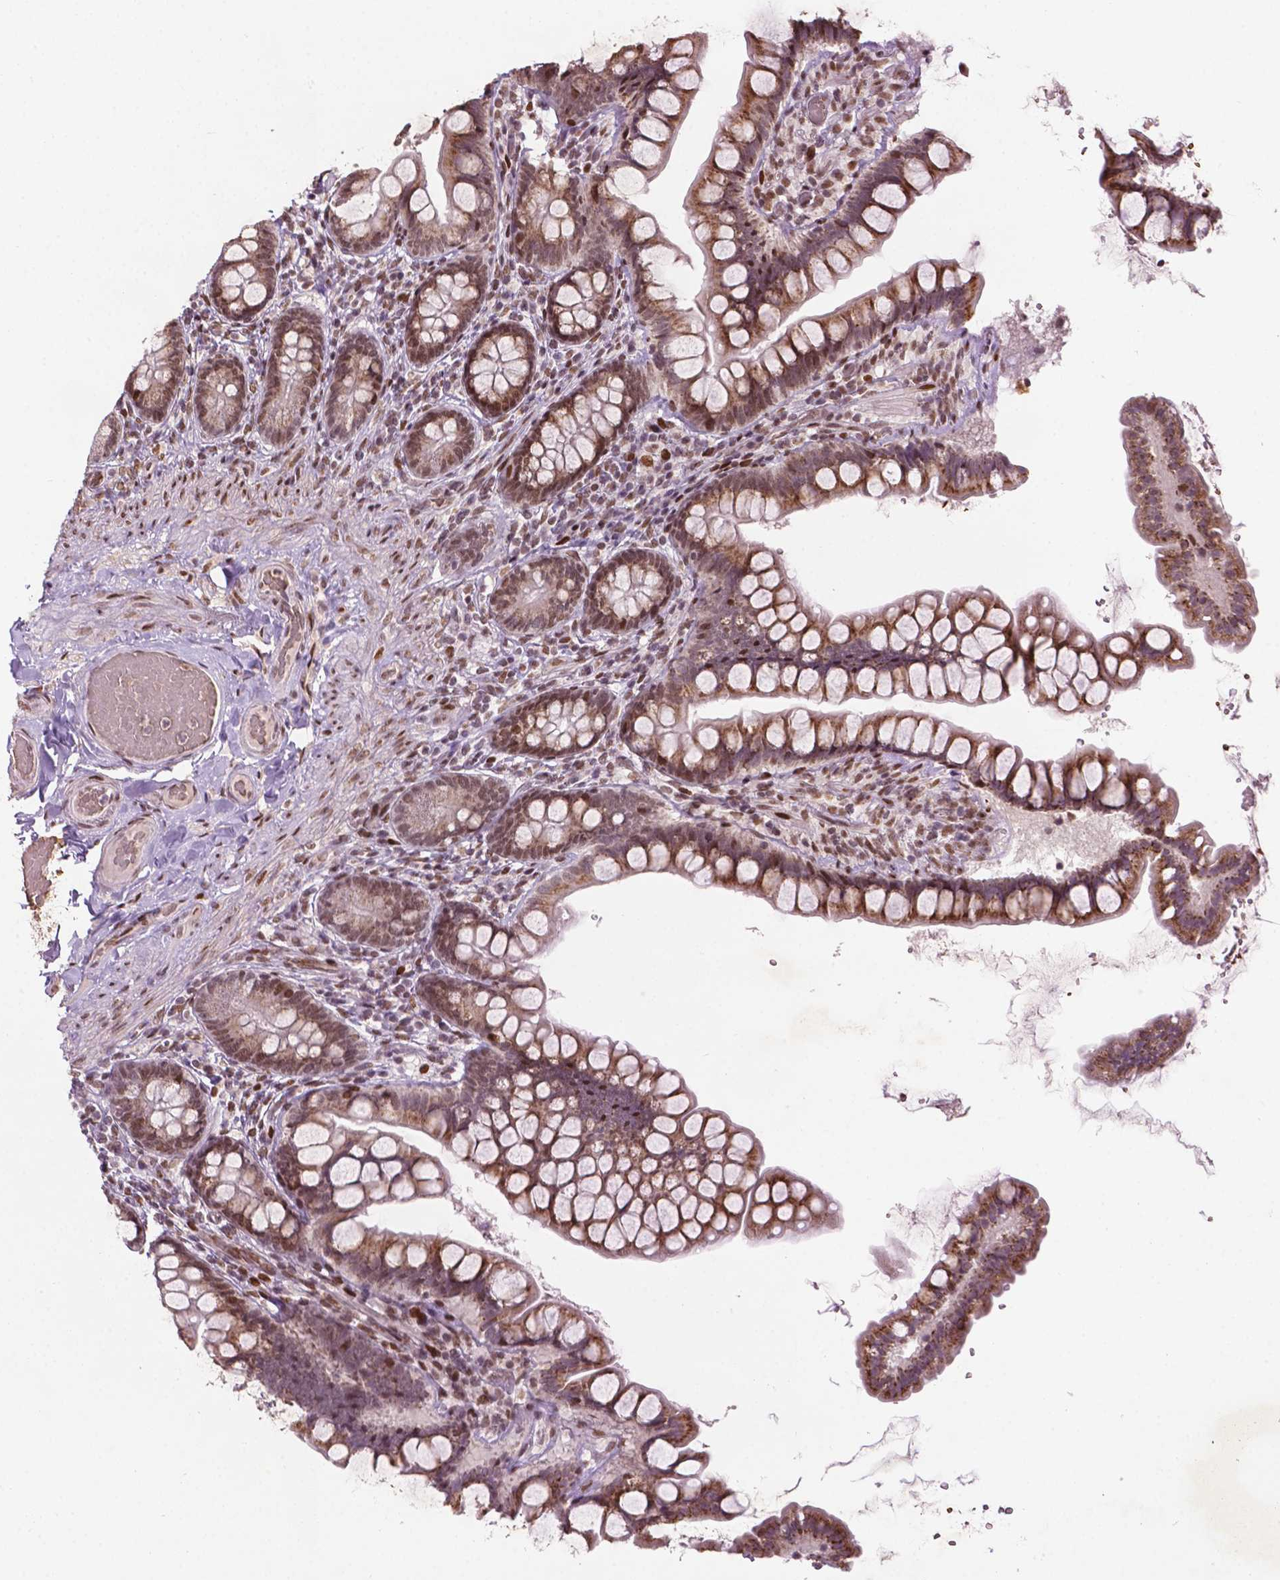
{"staining": {"intensity": "moderate", "quantity": "25%-75%", "location": "cytoplasmic/membranous,nuclear"}, "tissue": "small intestine", "cell_type": "Glandular cells", "image_type": "normal", "snomed": [{"axis": "morphology", "description": "Normal tissue, NOS"}, {"axis": "topography", "description": "Small intestine"}], "caption": "DAB immunohistochemical staining of normal human small intestine exhibits moderate cytoplasmic/membranous,nuclear protein expression in approximately 25%-75% of glandular cells. The protein of interest is shown in brown color, while the nuclei are stained blue.", "gene": "ZNF41", "patient": {"sex": "male", "age": 70}}